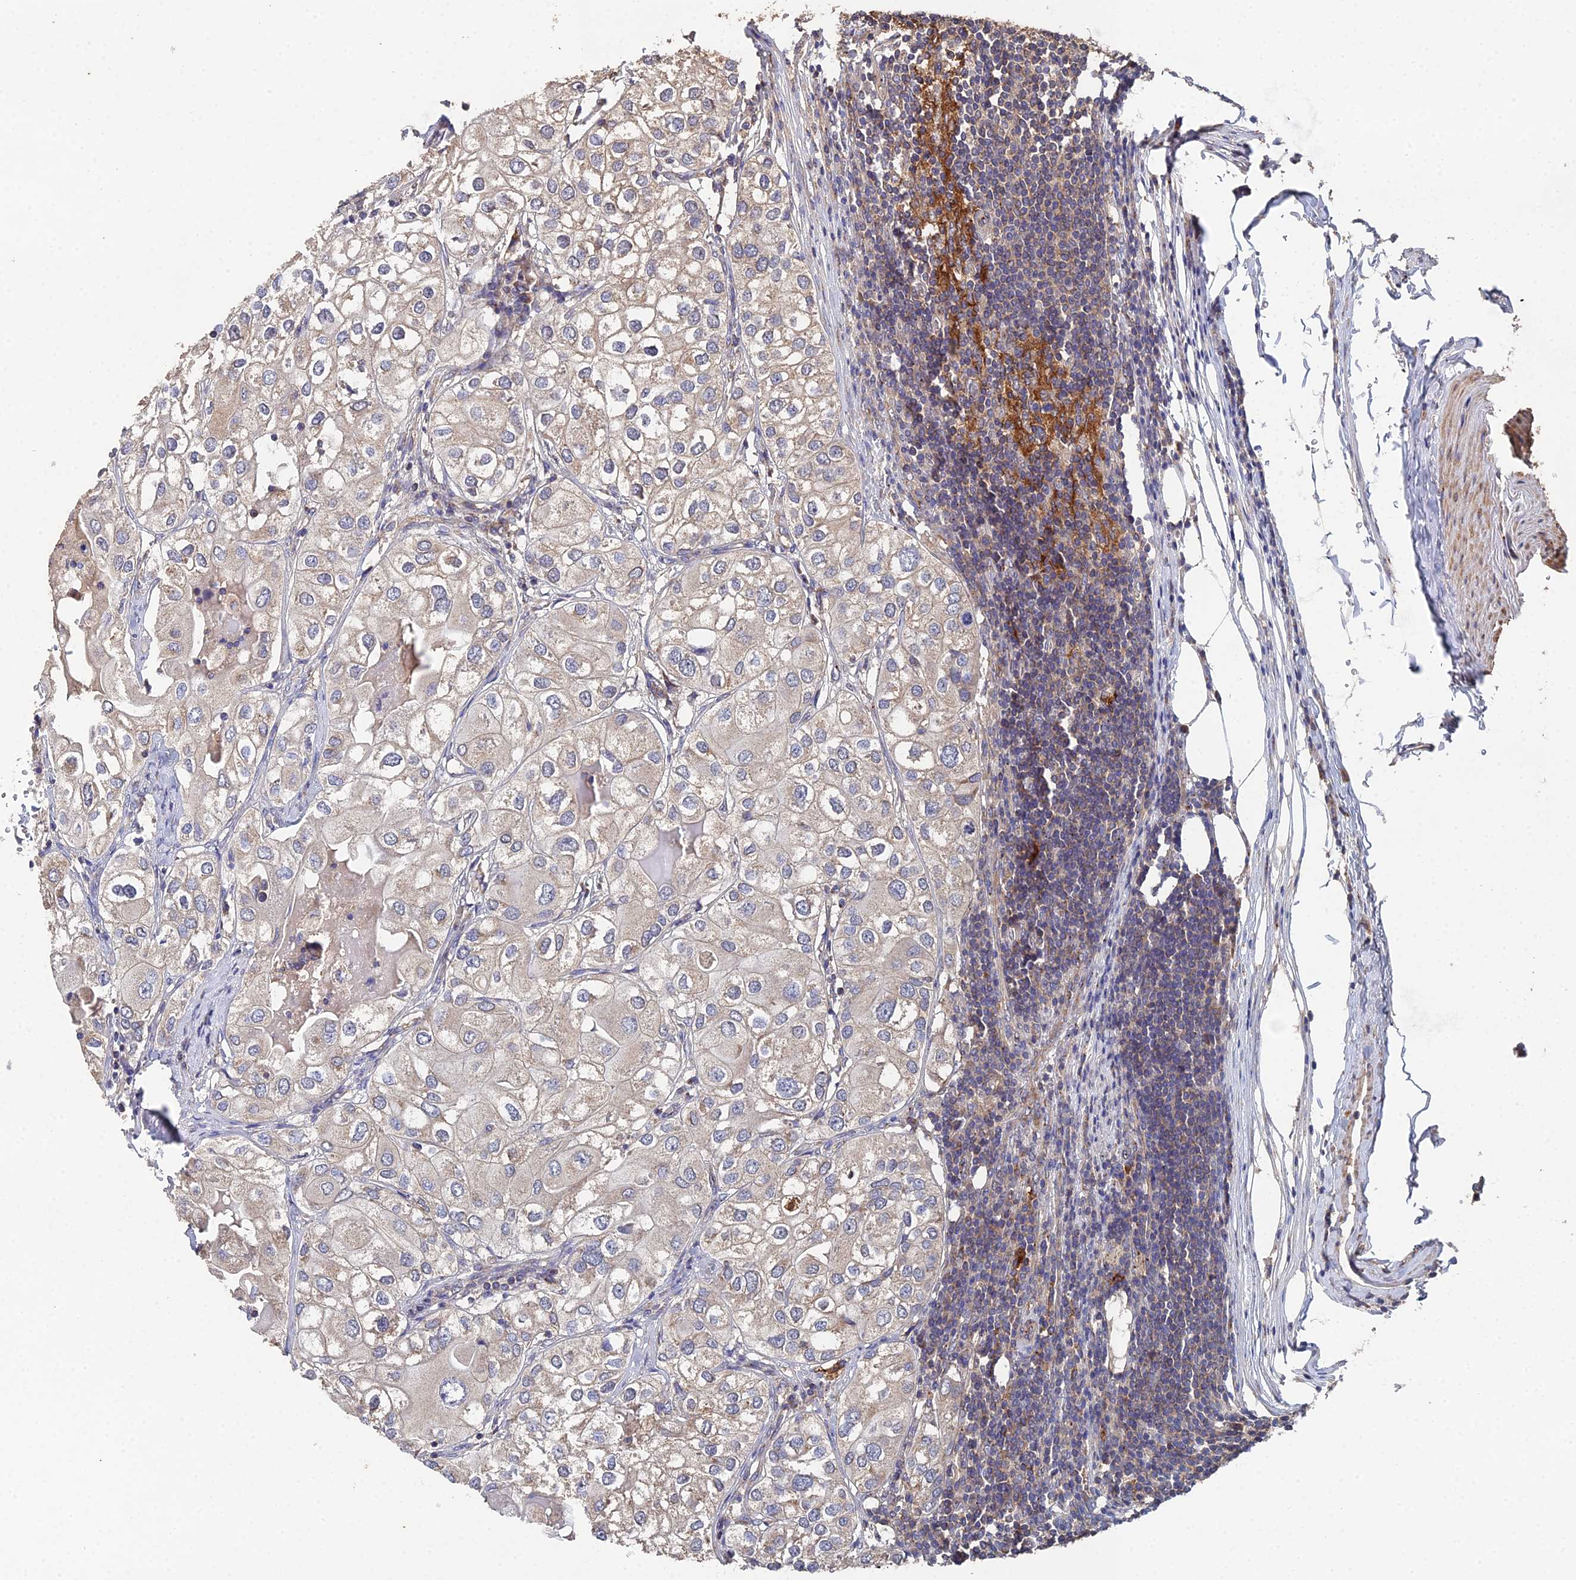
{"staining": {"intensity": "weak", "quantity": "<25%", "location": "cytoplasmic/membranous"}, "tissue": "urothelial cancer", "cell_type": "Tumor cells", "image_type": "cancer", "snomed": [{"axis": "morphology", "description": "Urothelial carcinoma, High grade"}, {"axis": "topography", "description": "Urinary bladder"}], "caption": "High magnification brightfield microscopy of high-grade urothelial carcinoma stained with DAB (3,3'-diaminobenzidine) (brown) and counterstained with hematoxylin (blue): tumor cells show no significant expression.", "gene": "SPANXN4", "patient": {"sex": "male", "age": 64}}